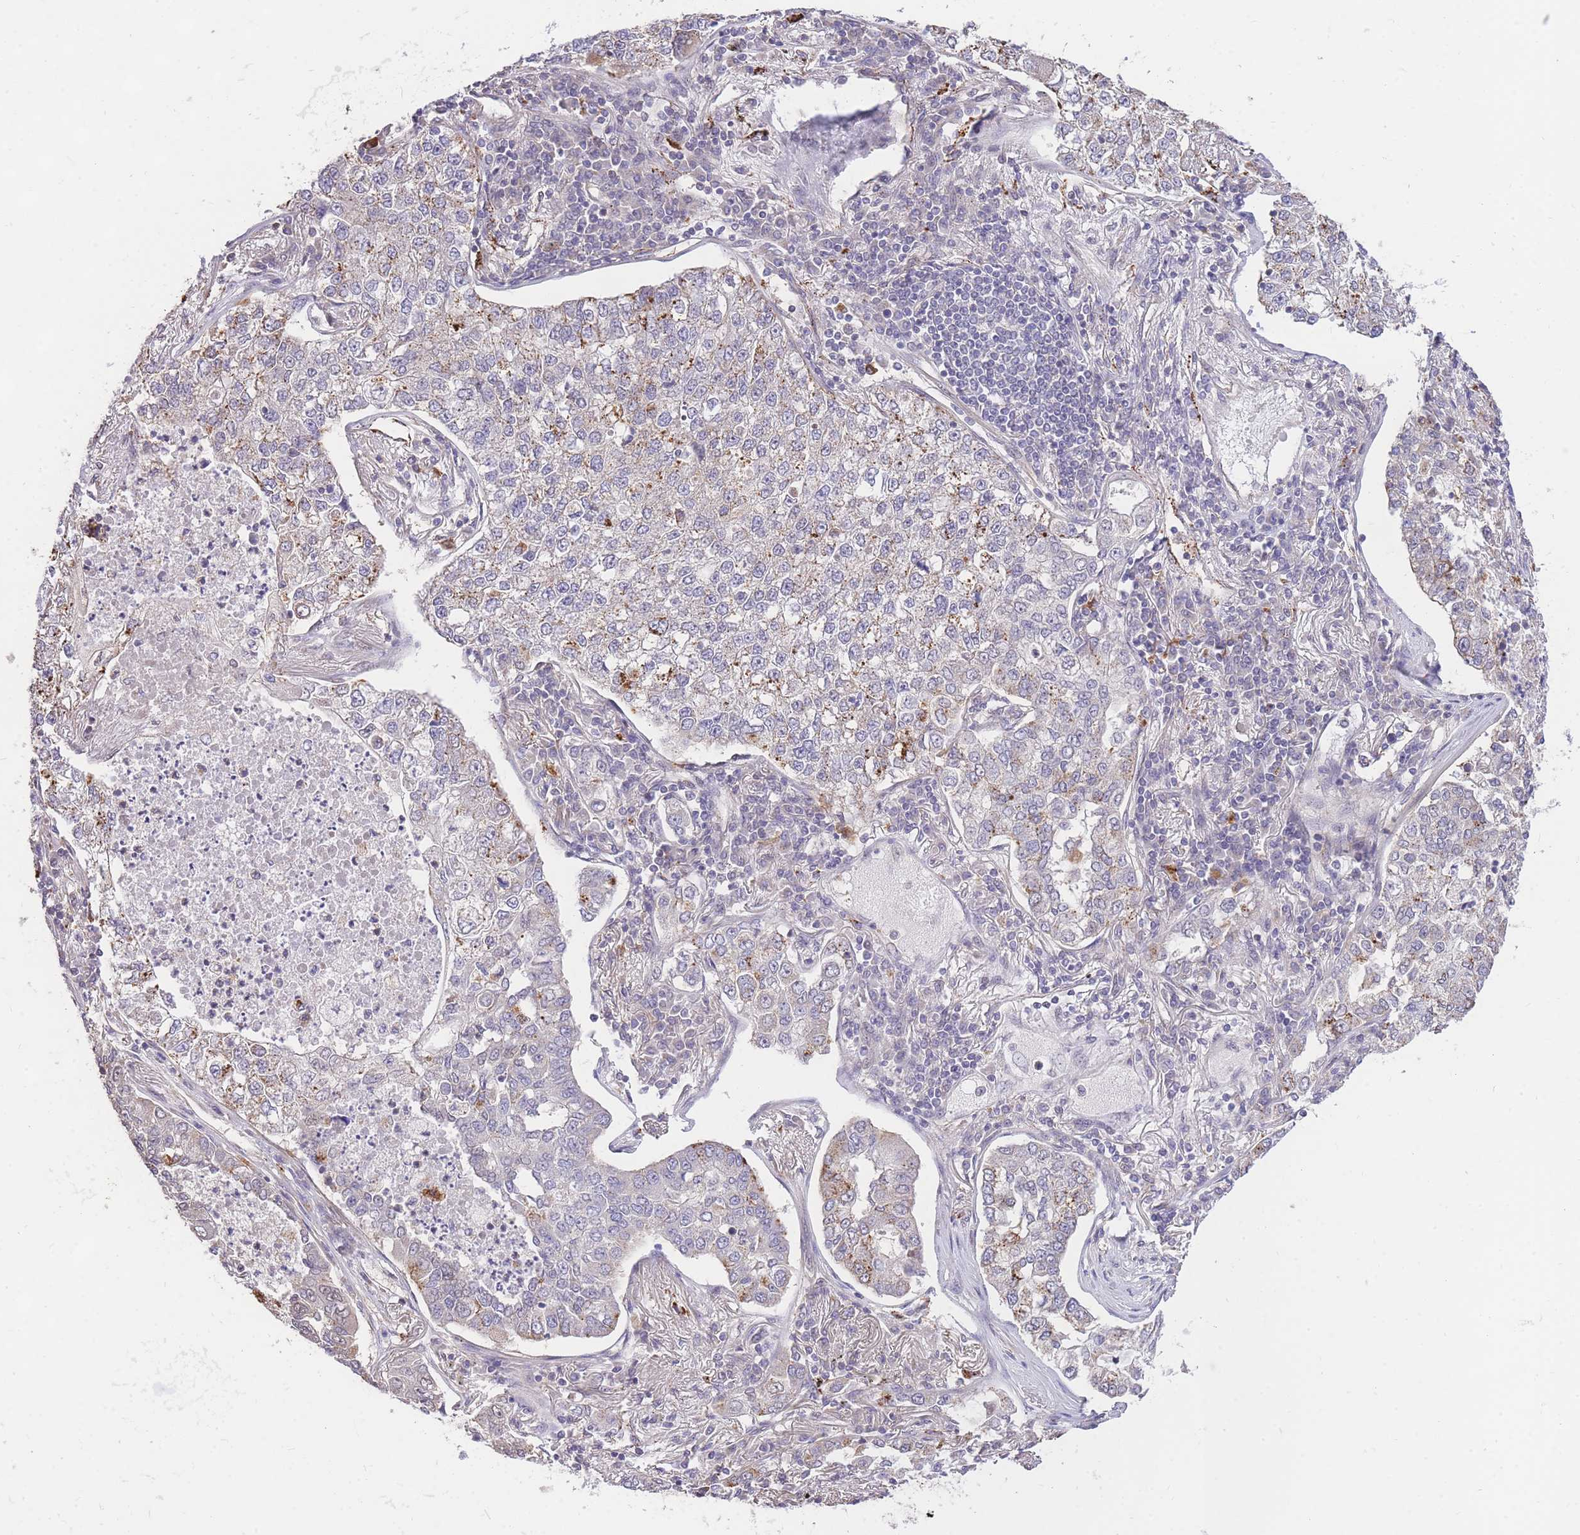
{"staining": {"intensity": "negative", "quantity": "none", "location": "none"}, "tissue": "lung cancer", "cell_type": "Tumor cells", "image_type": "cancer", "snomed": [{"axis": "morphology", "description": "Adenocarcinoma, NOS"}, {"axis": "topography", "description": "Lung"}], "caption": "Adenocarcinoma (lung) was stained to show a protein in brown. There is no significant positivity in tumor cells.", "gene": "UBXN7", "patient": {"sex": "male", "age": 49}}